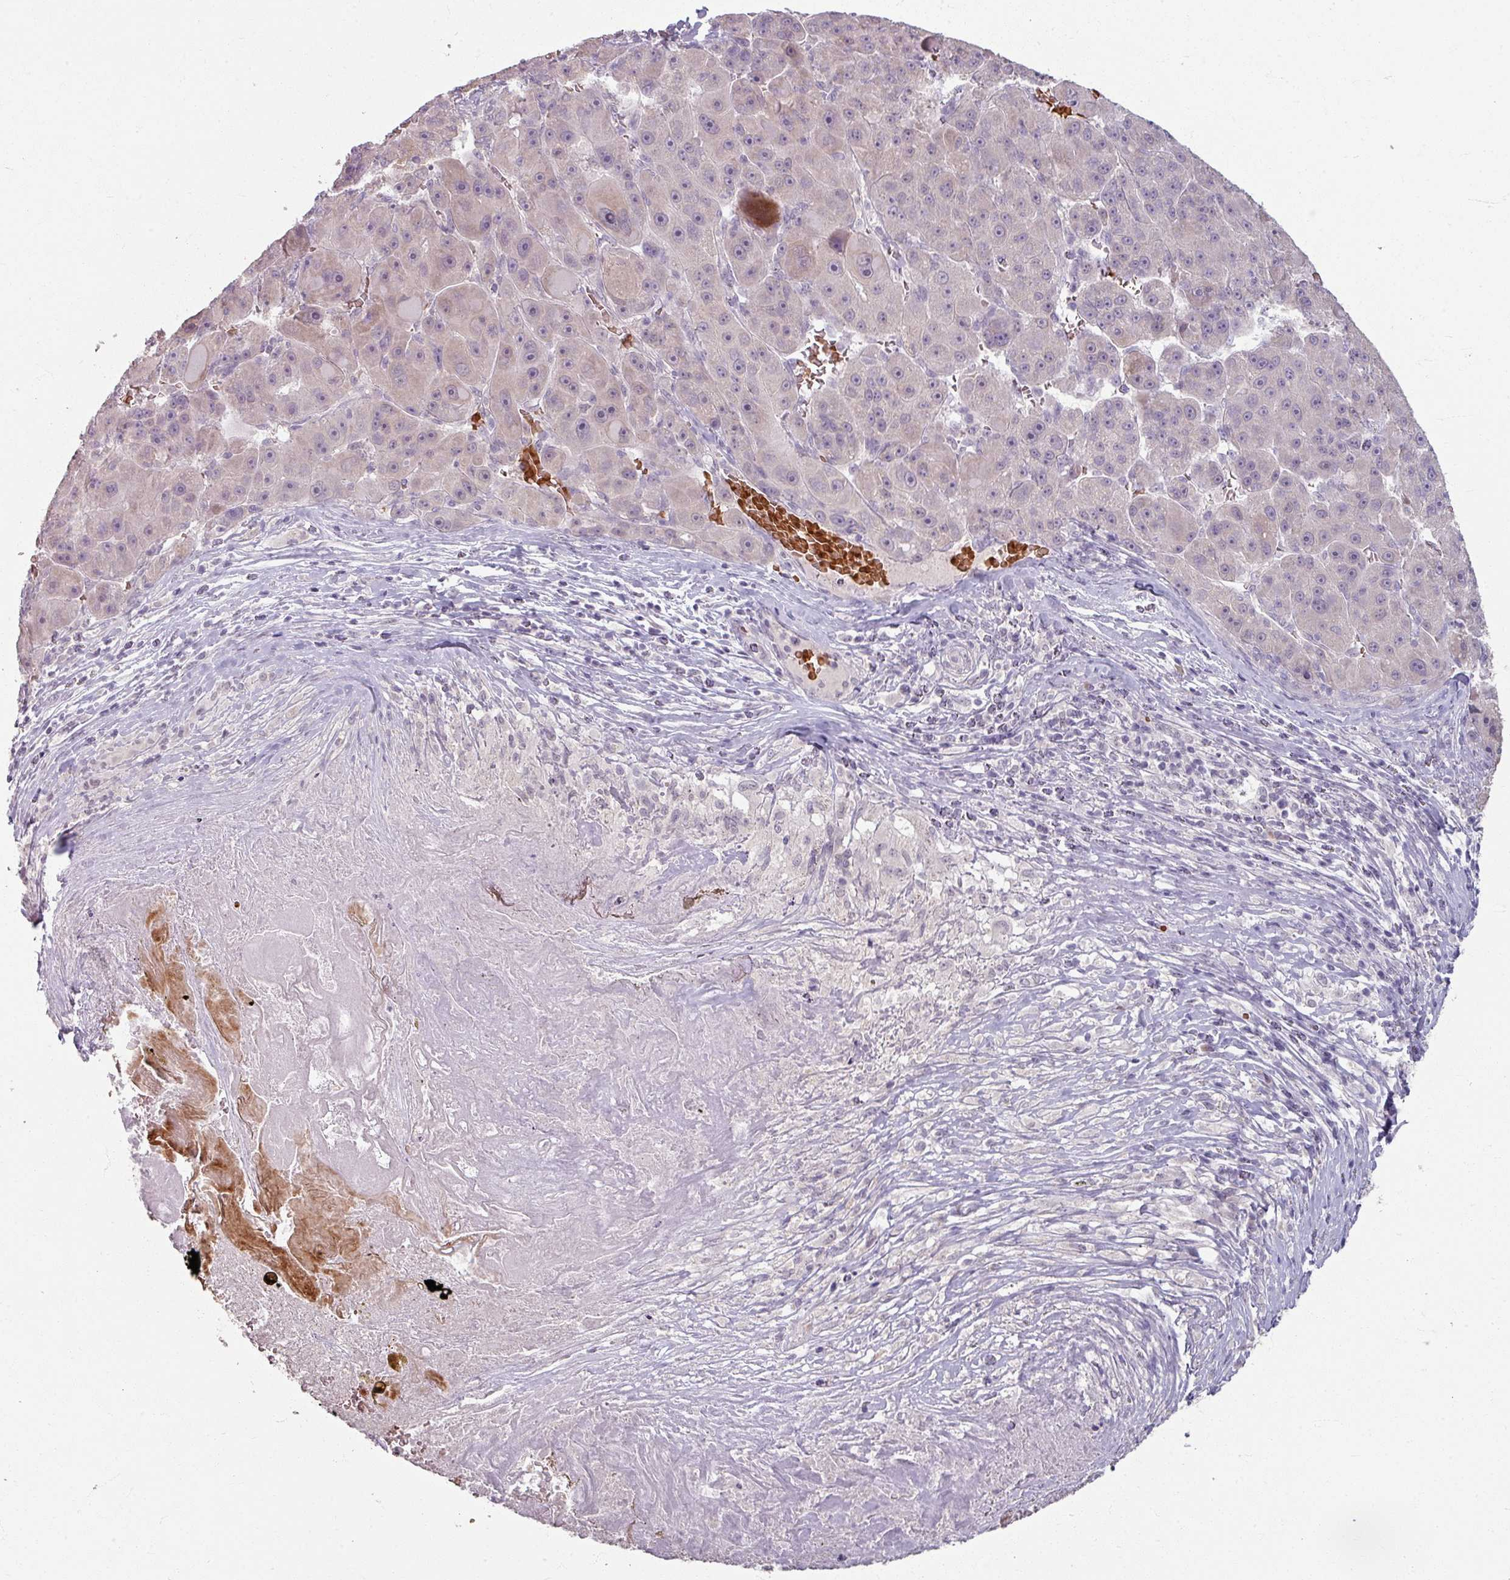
{"staining": {"intensity": "negative", "quantity": "none", "location": "none"}, "tissue": "liver cancer", "cell_type": "Tumor cells", "image_type": "cancer", "snomed": [{"axis": "morphology", "description": "Carcinoma, Hepatocellular, NOS"}, {"axis": "topography", "description": "Liver"}], "caption": "DAB (3,3'-diaminobenzidine) immunohistochemical staining of human liver hepatocellular carcinoma displays no significant staining in tumor cells.", "gene": "KMT5C", "patient": {"sex": "male", "age": 76}}